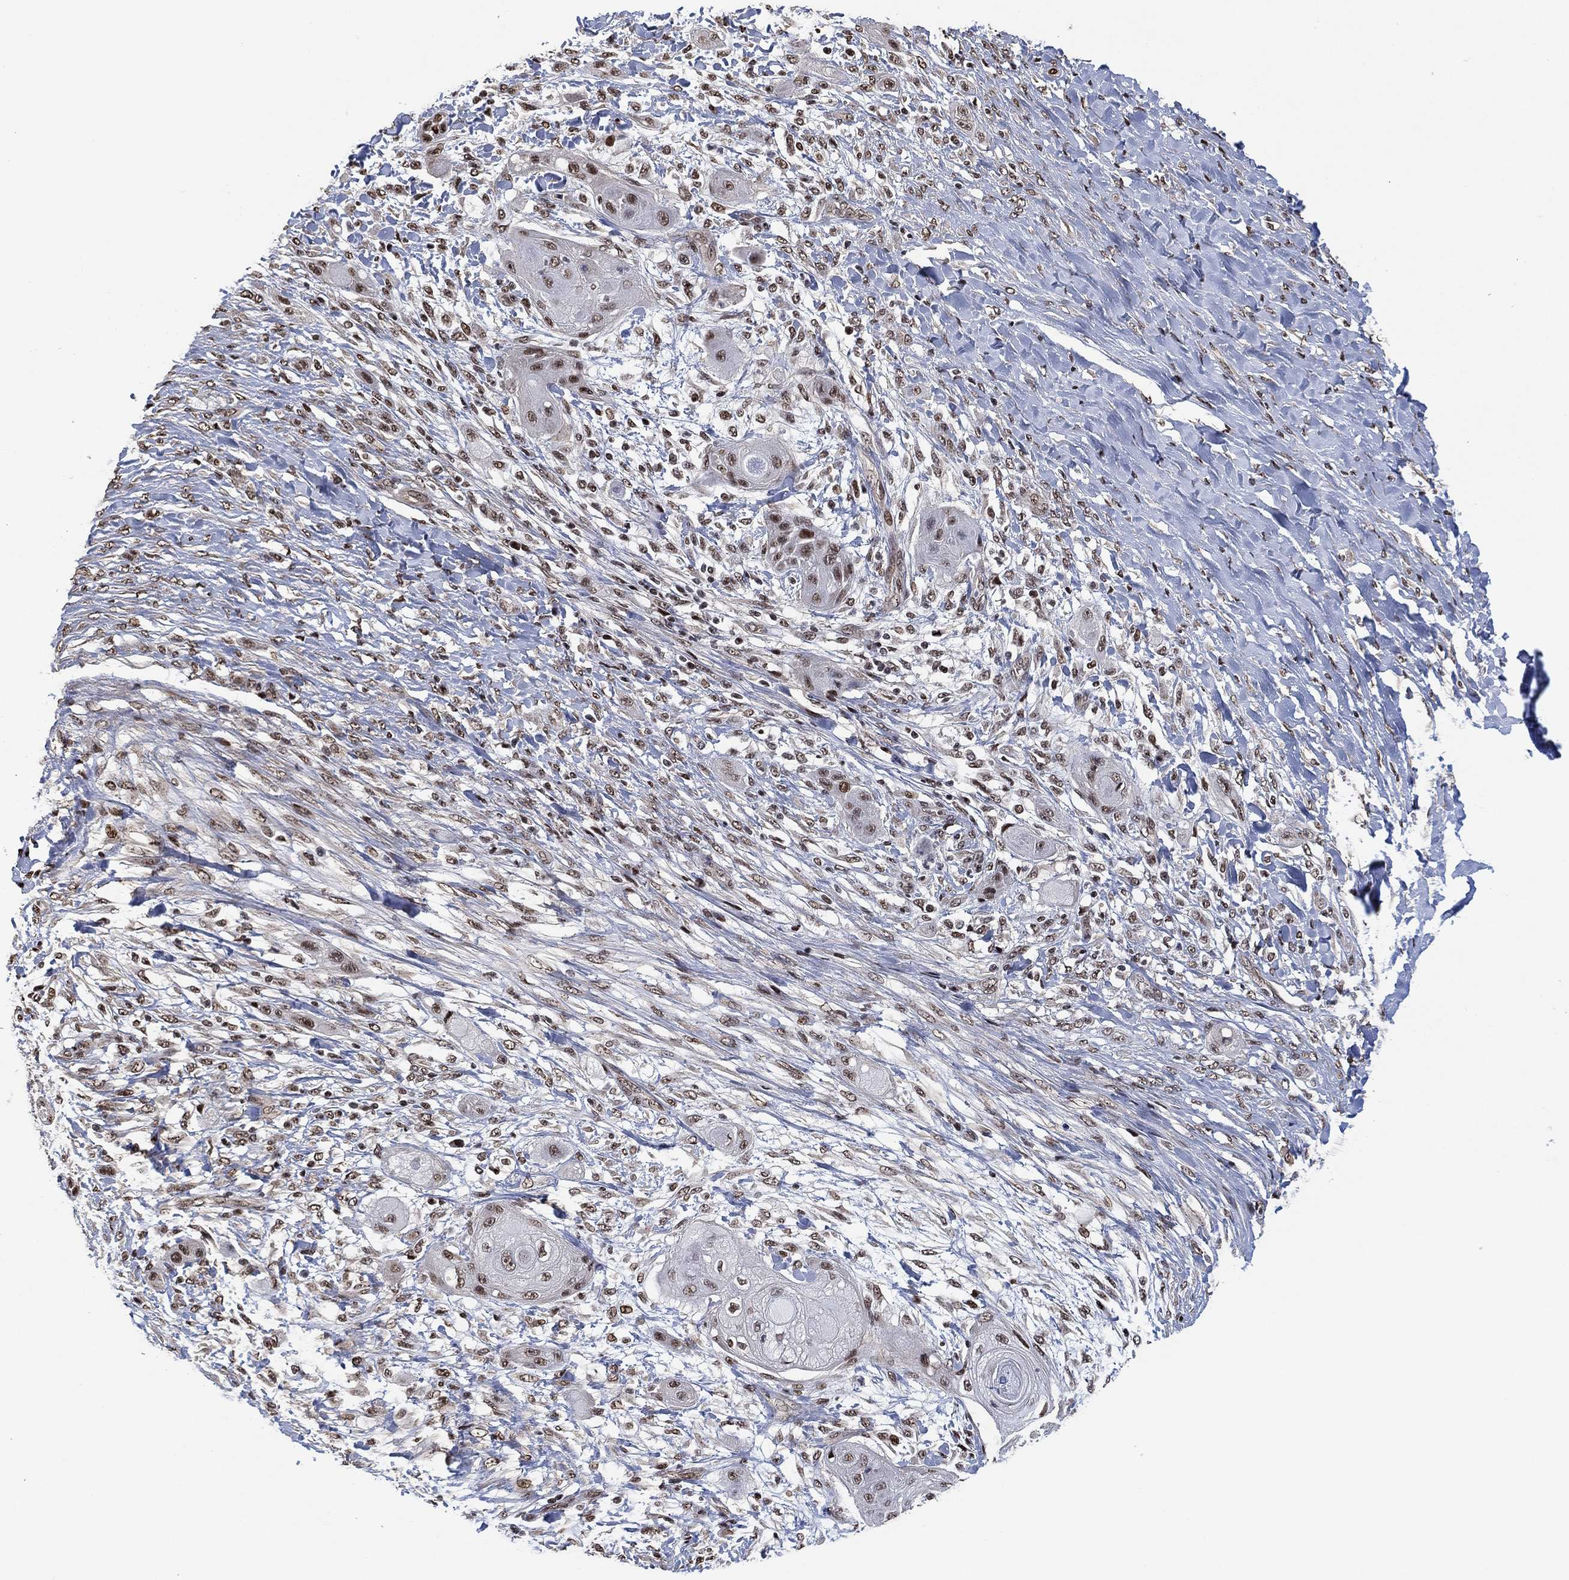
{"staining": {"intensity": "moderate", "quantity": "<25%", "location": "nuclear"}, "tissue": "skin cancer", "cell_type": "Tumor cells", "image_type": "cancer", "snomed": [{"axis": "morphology", "description": "Squamous cell carcinoma, NOS"}, {"axis": "topography", "description": "Skin"}], "caption": "Tumor cells show moderate nuclear expression in about <25% of cells in skin cancer (squamous cell carcinoma). (DAB IHC with brightfield microscopy, high magnification).", "gene": "ZSCAN30", "patient": {"sex": "male", "age": 62}}